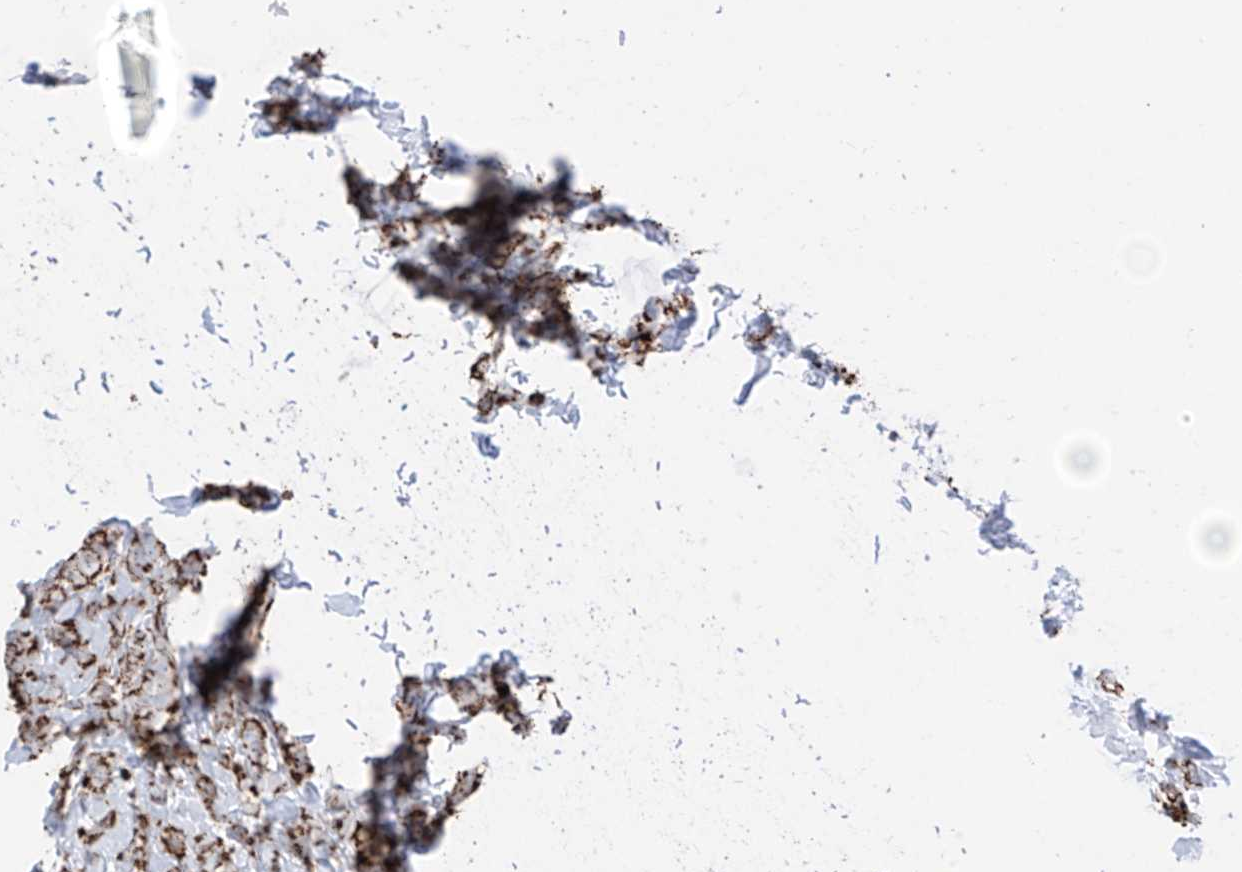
{"staining": {"intensity": "strong", "quantity": ">75%", "location": "cytoplasmic/membranous"}, "tissue": "breast cancer", "cell_type": "Tumor cells", "image_type": "cancer", "snomed": [{"axis": "morphology", "description": "Lobular carcinoma"}, {"axis": "topography", "description": "Breast"}], "caption": "Immunohistochemistry (IHC) micrograph of human breast cancer stained for a protein (brown), which displays high levels of strong cytoplasmic/membranous positivity in about >75% of tumor cells.", "gene": "COX5B", "patient": {"sex": "female", "age": 58}}